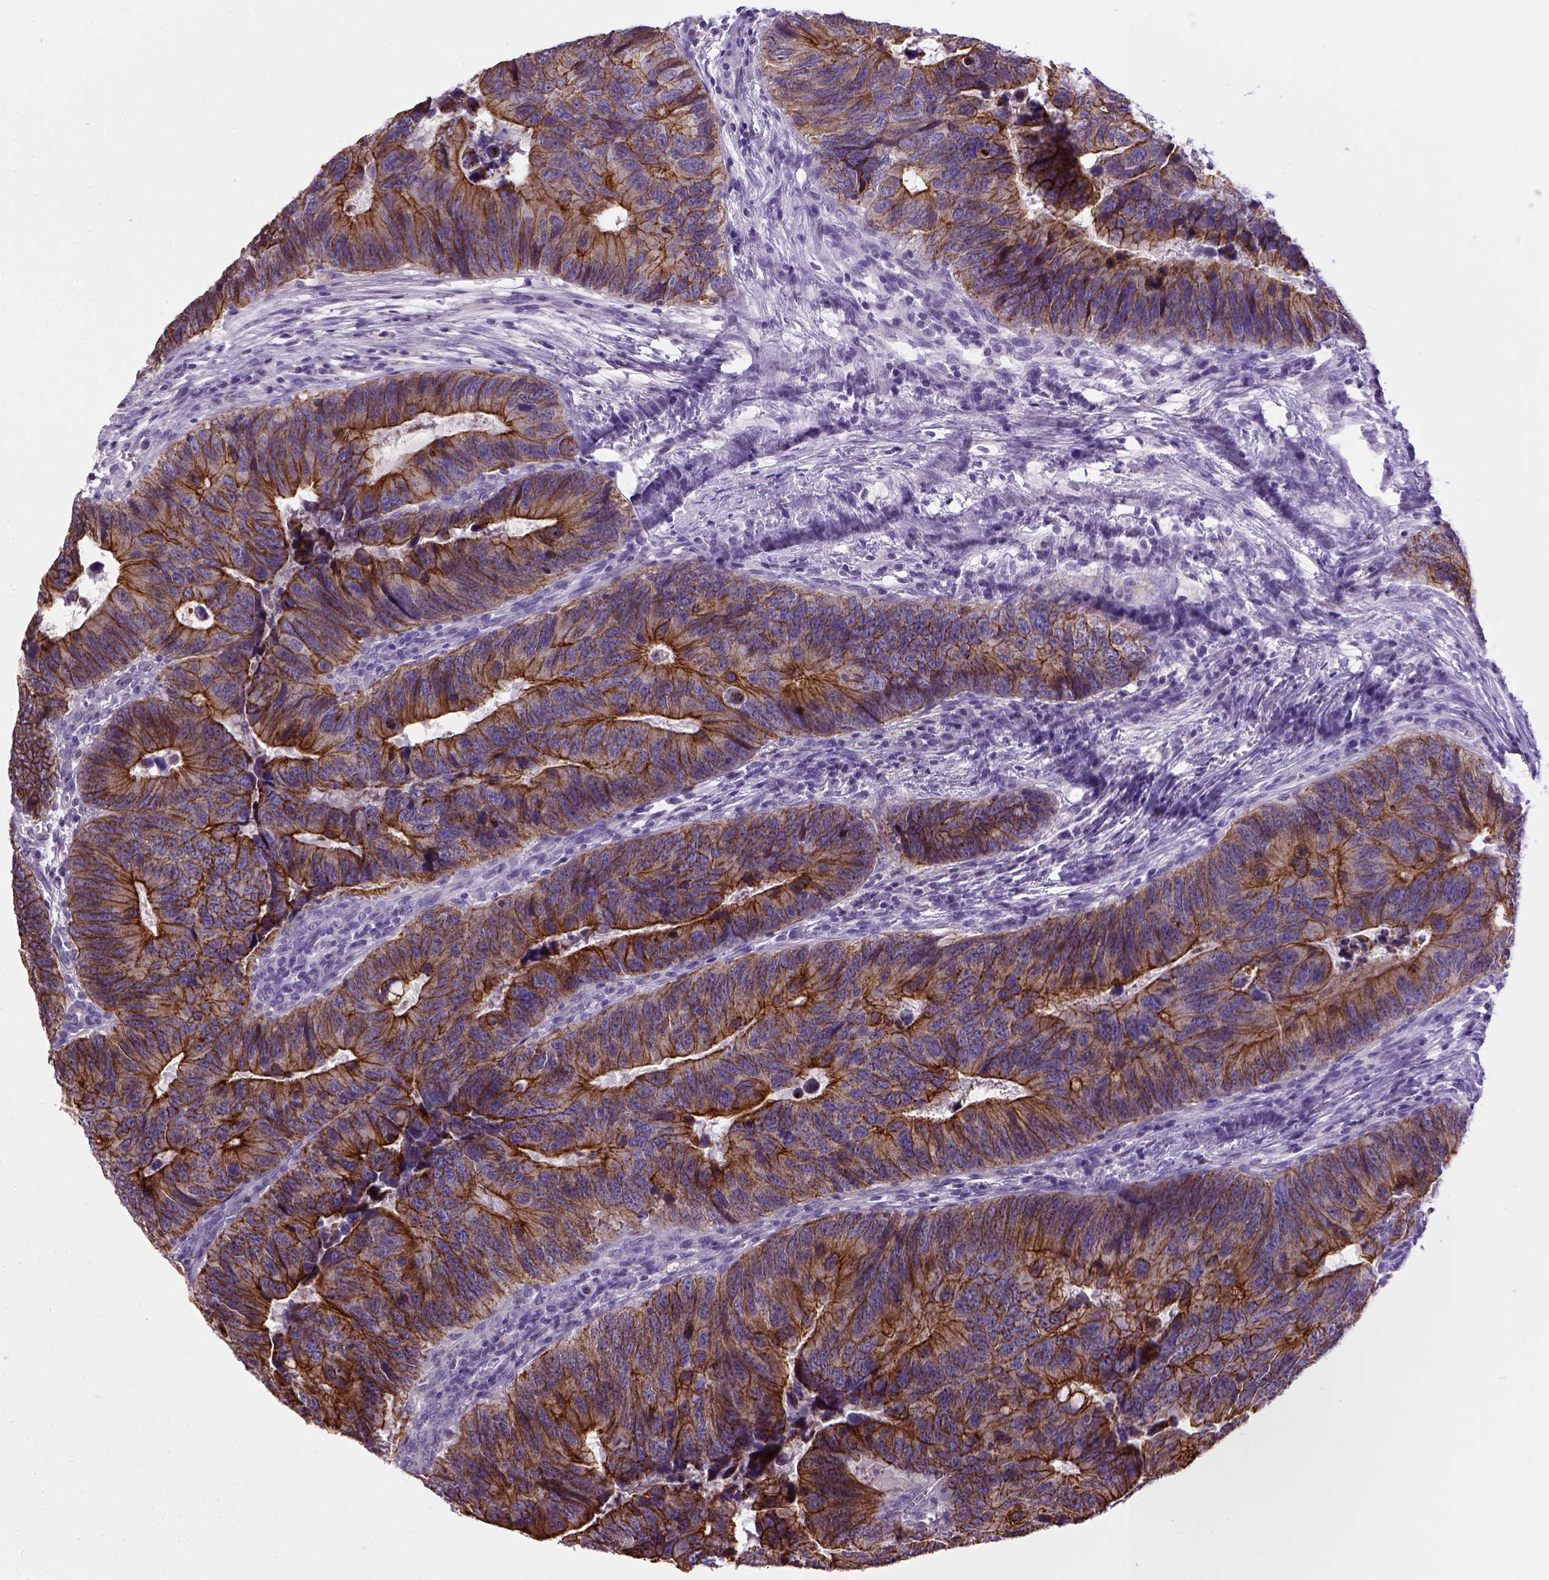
{"staining": {"intensity": "strong", "quantity": ">75%", "location": "cytoplasmic/membranous"}, "tissue": "colorectal cancer", "cell_type": "Tumor cells", "image_type": "cancer", "snomed": [{"axis": "morphology", "description": "Adenocarcinoma, NOS"}, {"axis": "topography", "description": "Colon"}], "caption": "A photomicrograph of human colorectal cancer stained for a protein exhibits strong cytoplasmic/membranous brown staining in tumor cells.", "gene": "CDH1", "patient": {"sex": "female", "age": 82}}